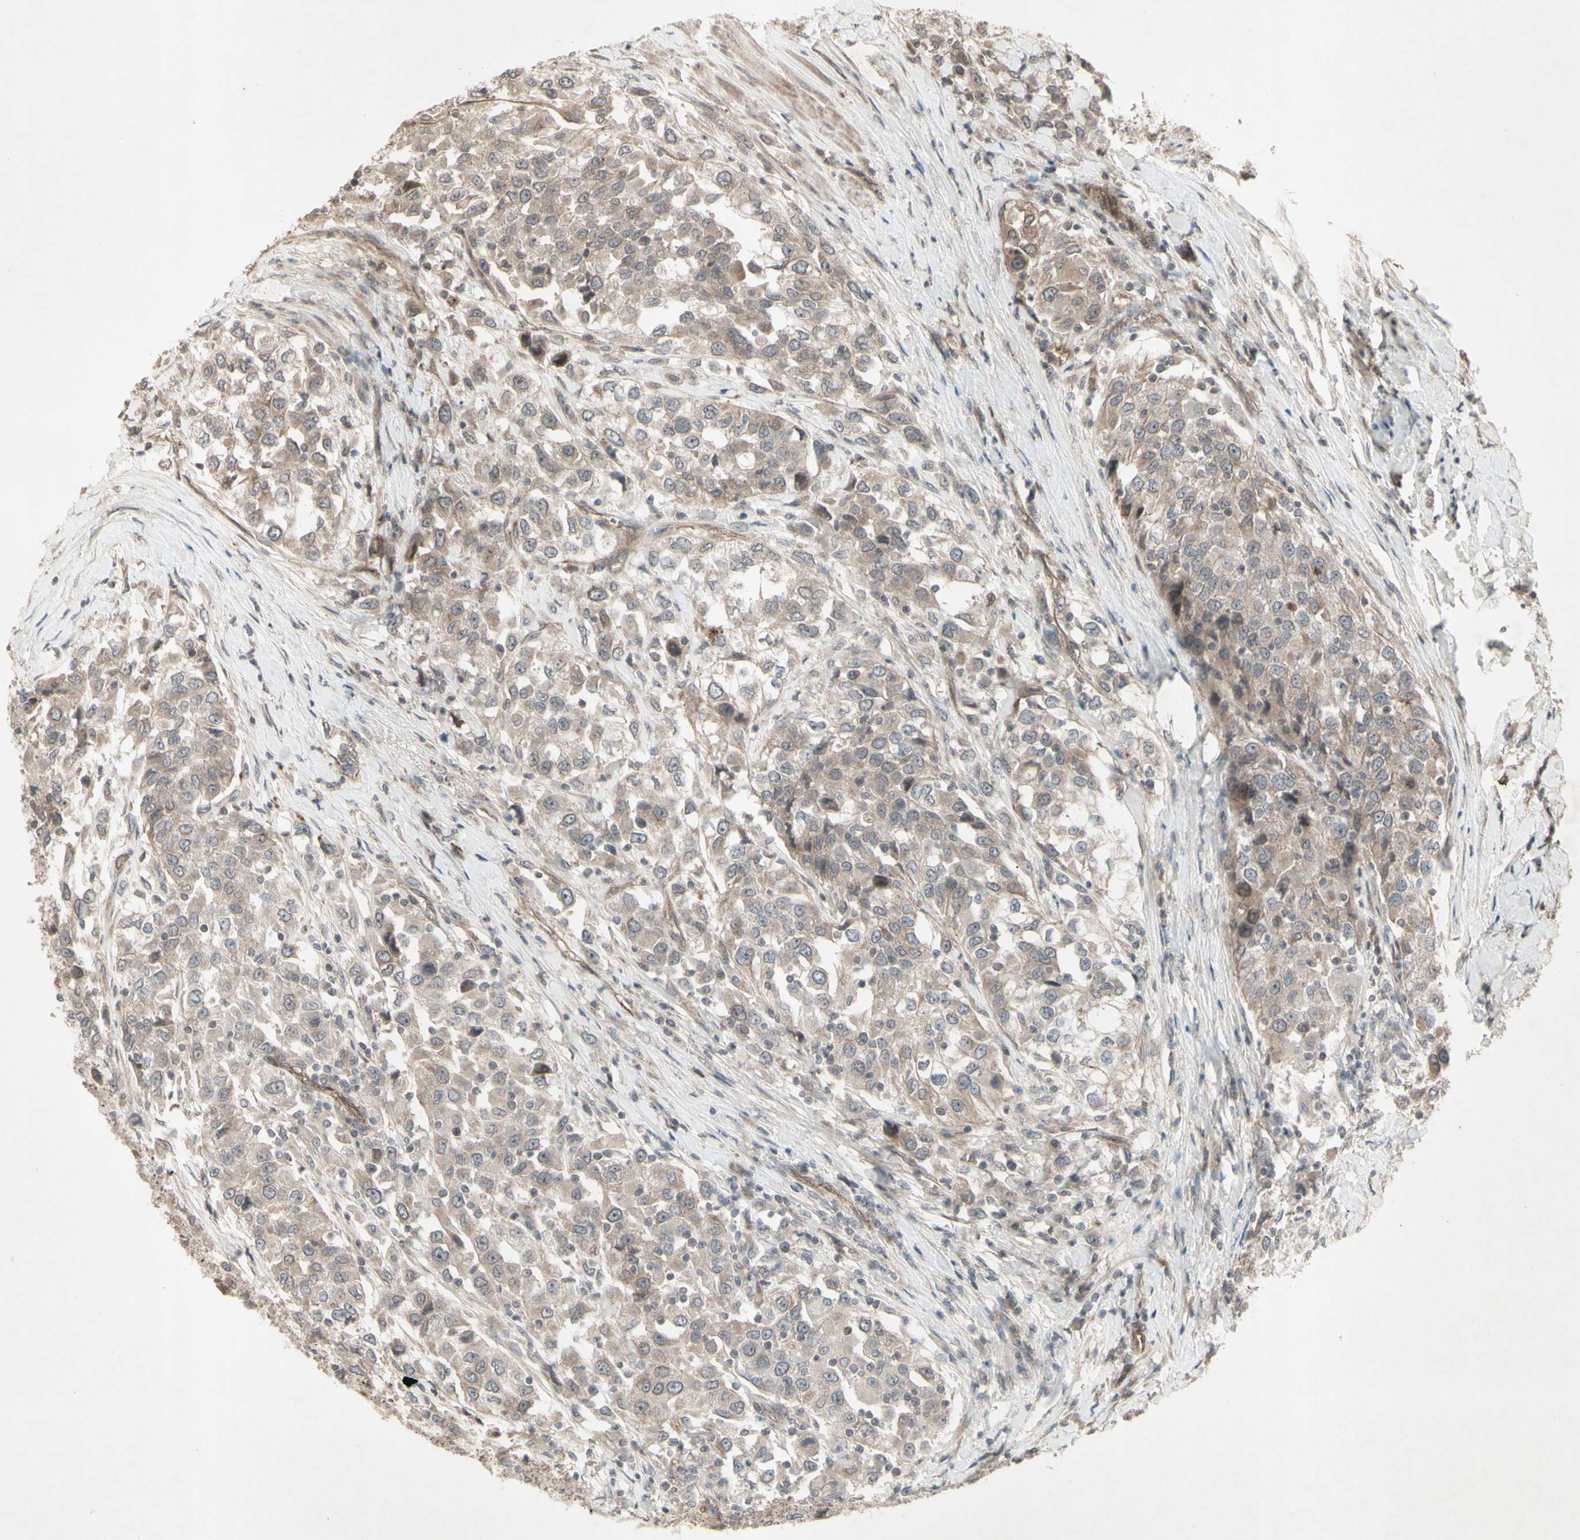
{"staining": {"intensity": "weak", "quantity": ">75%", "location": "cytoplasmic/membranous"}, "tissue": "urothelial cancer", "cell_type": "Tumor cells", "image_type": "cancer", "snomed": [{"axis": "morphology", "description": "Urothelial carcinoma, High grade"}, {"axis": "topography", "description": "Urinary bladder"}], "caption": "Urothelial cancer tissue reveals weak cytoplasmic/membranous expression in approximately >75% of tumor cells, visualized by immunohistochemistry.", "gene": "JAG1", "patient": {"sex": "female", "age": 80}}